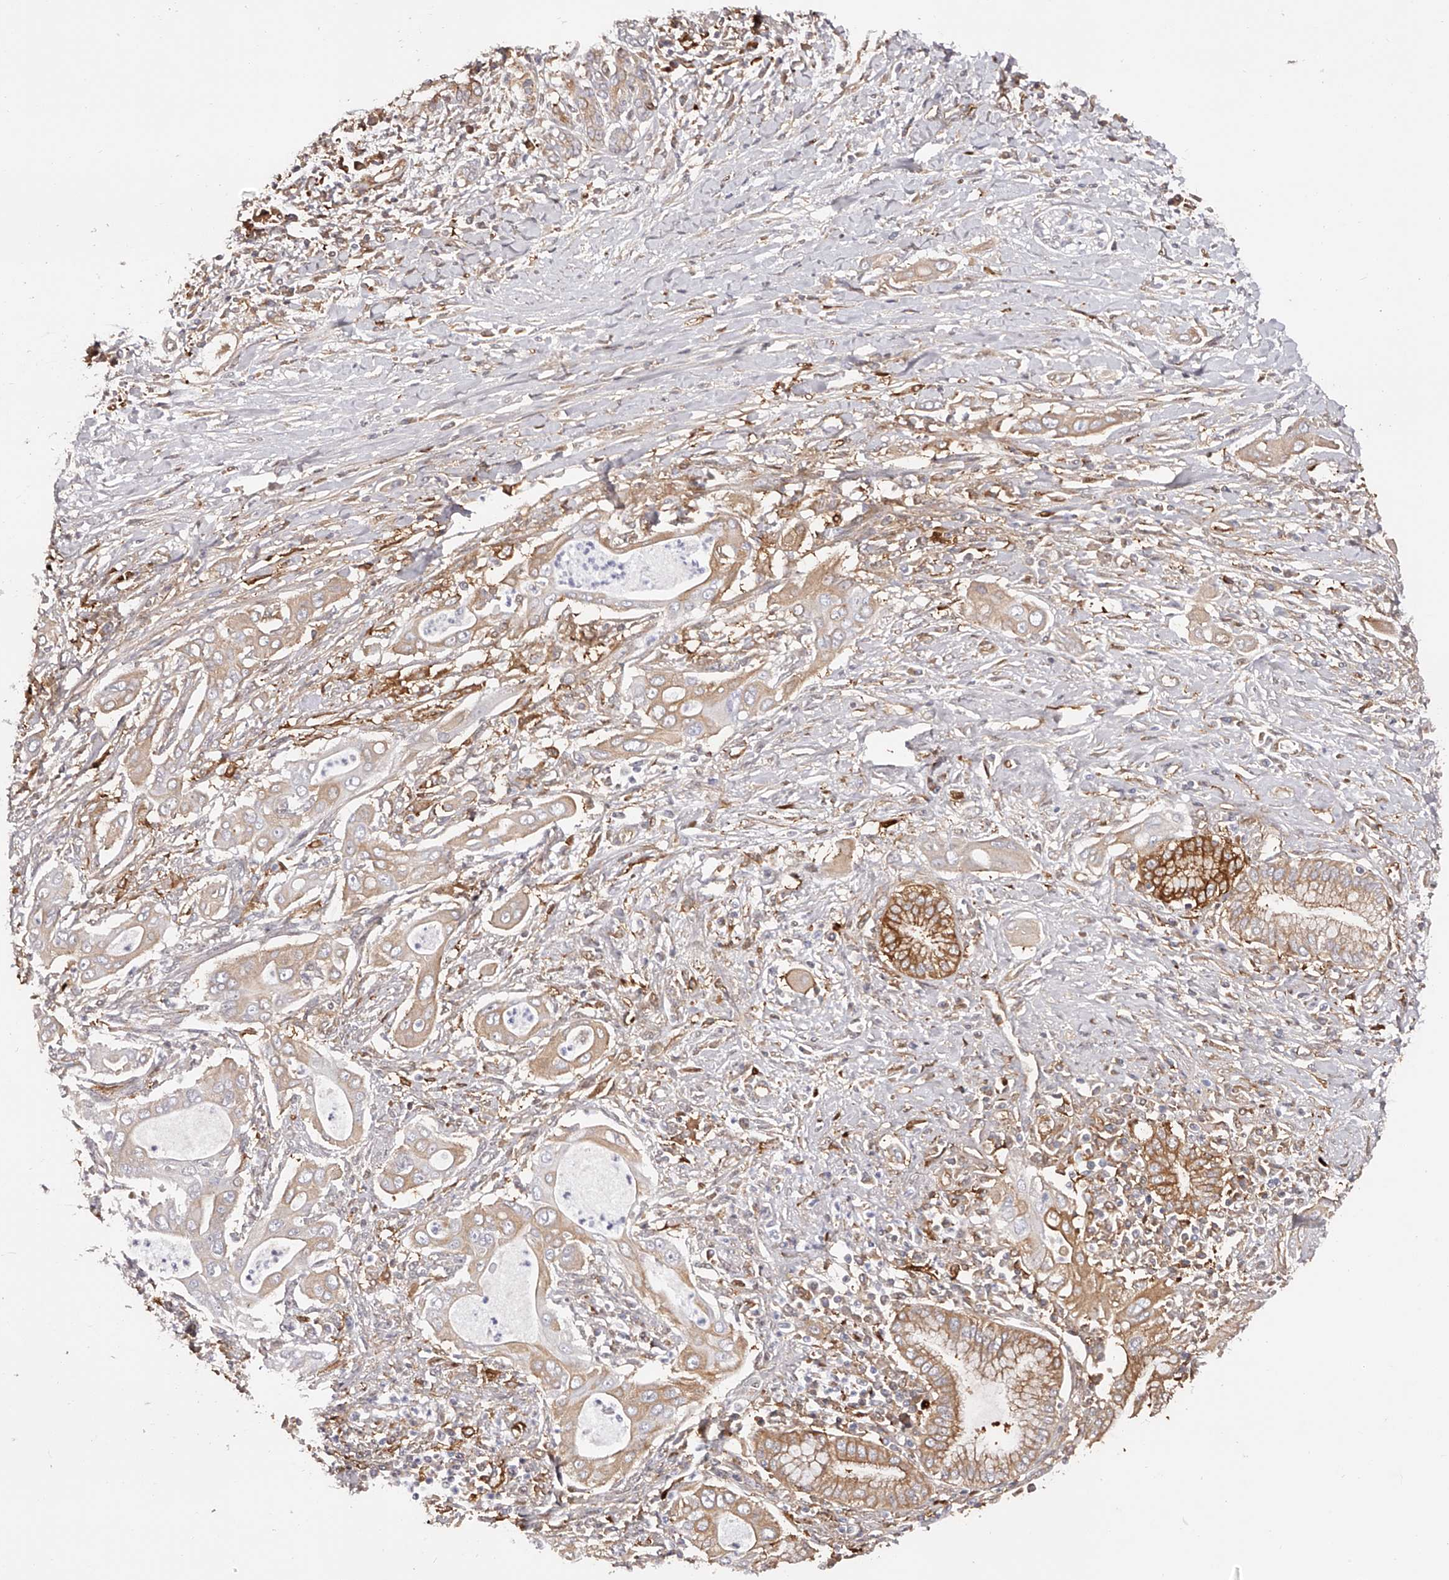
{"staining": {"intensity": "moderate", "quantity": ">75%", "location": "cytoplasmic/membranous"}, "tissue": "pancreatic cancer", "cell_type": "Tumor cells", "image_type": "cancer", "snomed": [{"axis": "morphology", "description": "Adenocarcinoma, NOS"}, {"axis": "topography", "description": "Pancreas"}], "caption": "Protein expression by immunohistochemistry (IHC) shows moderate cytoplasmic/membranous staining in approximately >75% of tumor cells in pancreatic cancer.", "gene": "LAP3", "patient": {"sex": "male", "age": 58}}